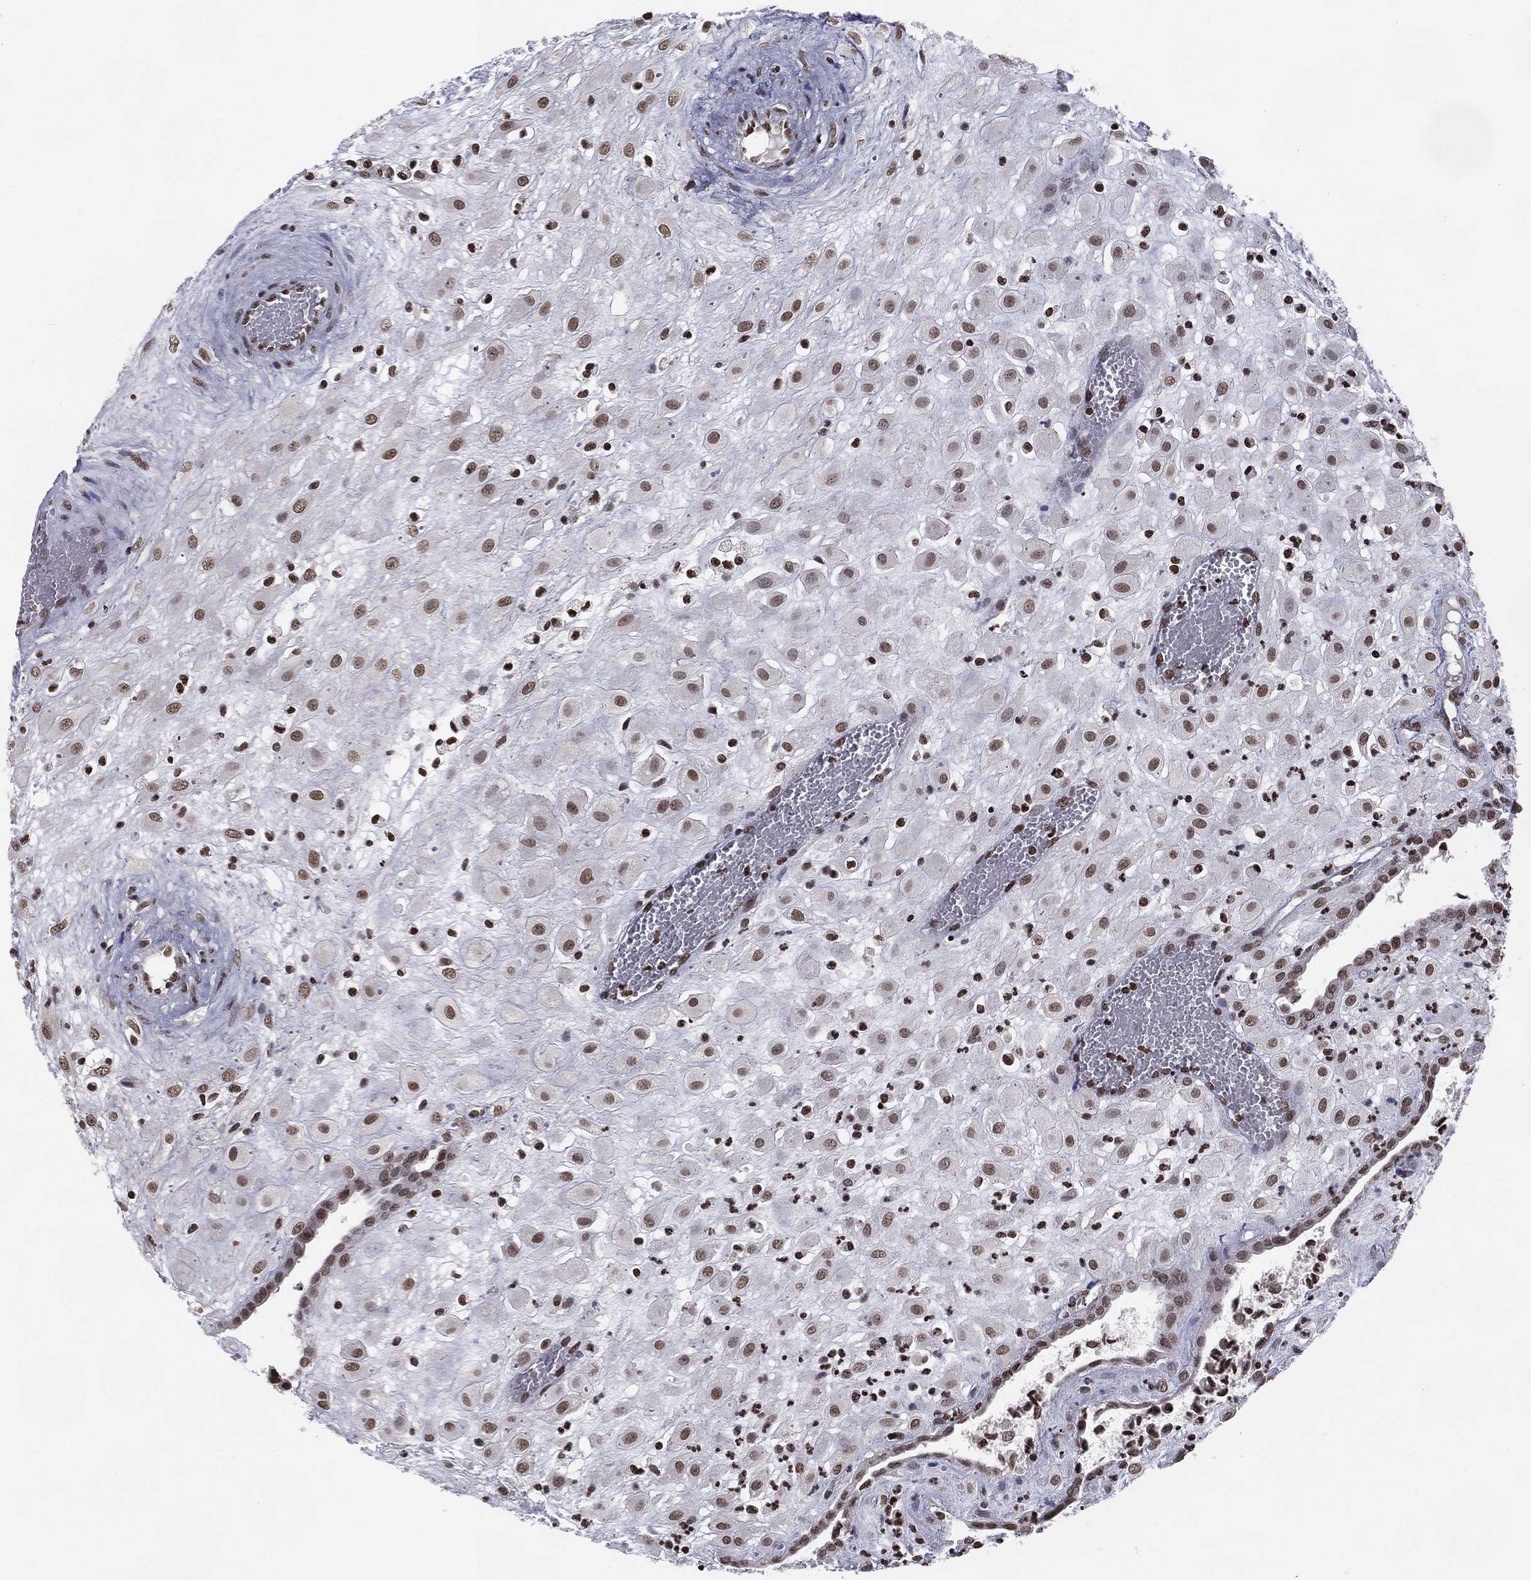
{"staining": {"intensity": "moderate", "quantity": ">75%", "location": "nuclear"}, "tissue": "placenta", "cell_type": "Decidual cells", "image_type": "normal", "snomed": [{"axis": "morphology", "description": "Normal tissue, NOS"}, {"axis": "topography", "description": "Placenta"}], "caption": "Approximately >75% of decidual cells in normal human placenta demonstrate moderate nuclear protein expression as visualized by brown immunohistochemical staining.", "gene": "RFX7", "patient": {"sex": "female", "age": 24}}